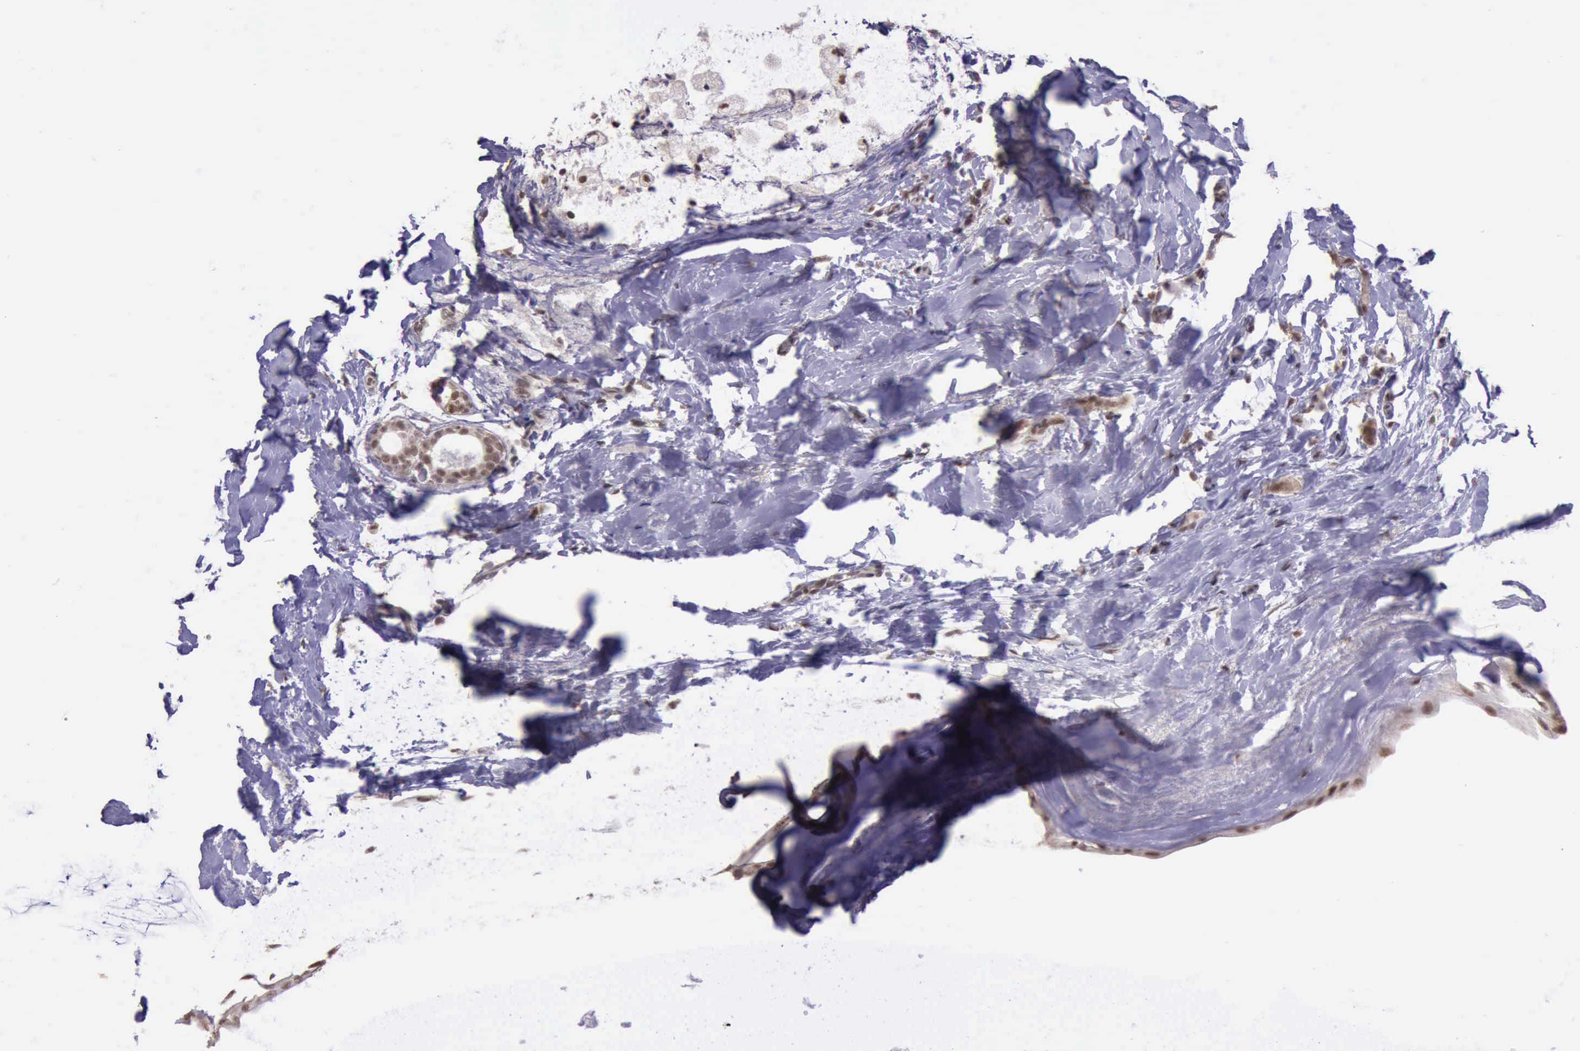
{"staining": {"intensity": "moderate", "quantity": ">75%", "location": "nuclear"}, "tissue": "breast cancer", "cell_type": "Tumor cells", "image_type": "cancer", "snomed": [{"axis": "morphology", "description": "Duct carcinoma"}, {"axis": "topography", "description": "Breast"}], "caption": "Immunohistochemistry micrograph of breast invasive ductal carcinoma stained for a protein (brown), which reveals medium levels of moderate nuclear expression in about >75% of tumor cells.", "gene": "PRPF39", "patient": {"sex": "female", "age": 54}}